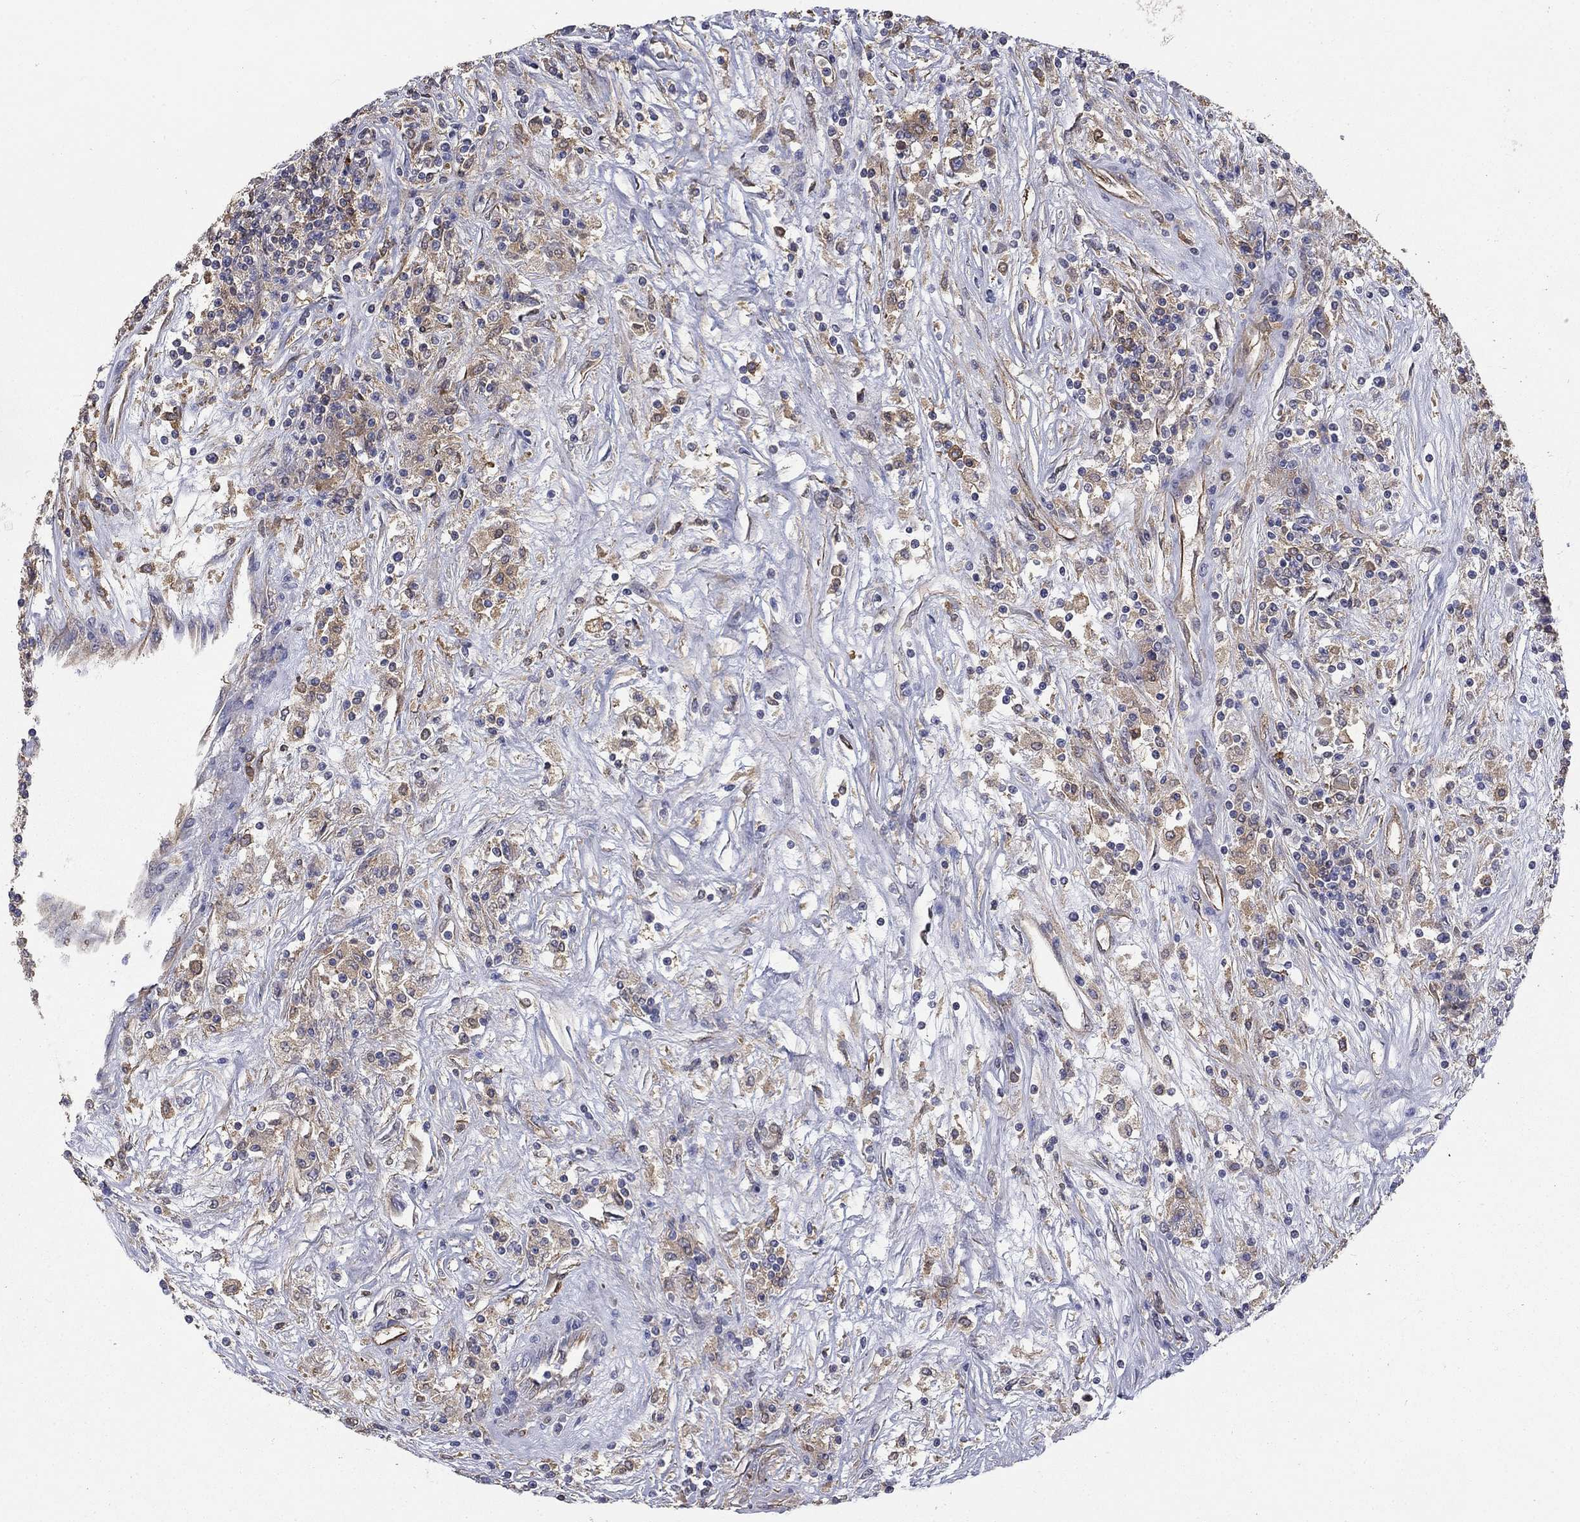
{"staining": {"intensity": "moderate", "quantity": "25%-75%", "location": "cytoplasmic/membranous"}, "tissue": "renal cancer", "cell_type": "Tumor cells", "image_type": "cancer", "snomed": [{"axis": "morphology", "description": "Adenocarcinoma, NOS"}, {"axis": "topography", "description": "Kidney"}], "caption": "Renal adenocarcinoma was stained to show a protein in brown. There is medium levels of moderate cytoplasmic/membranous positivity in approximately 25%-75% of tumor cells.", "gene": "DPYSL2", "patient": {"sex": "female", "age": 67}}